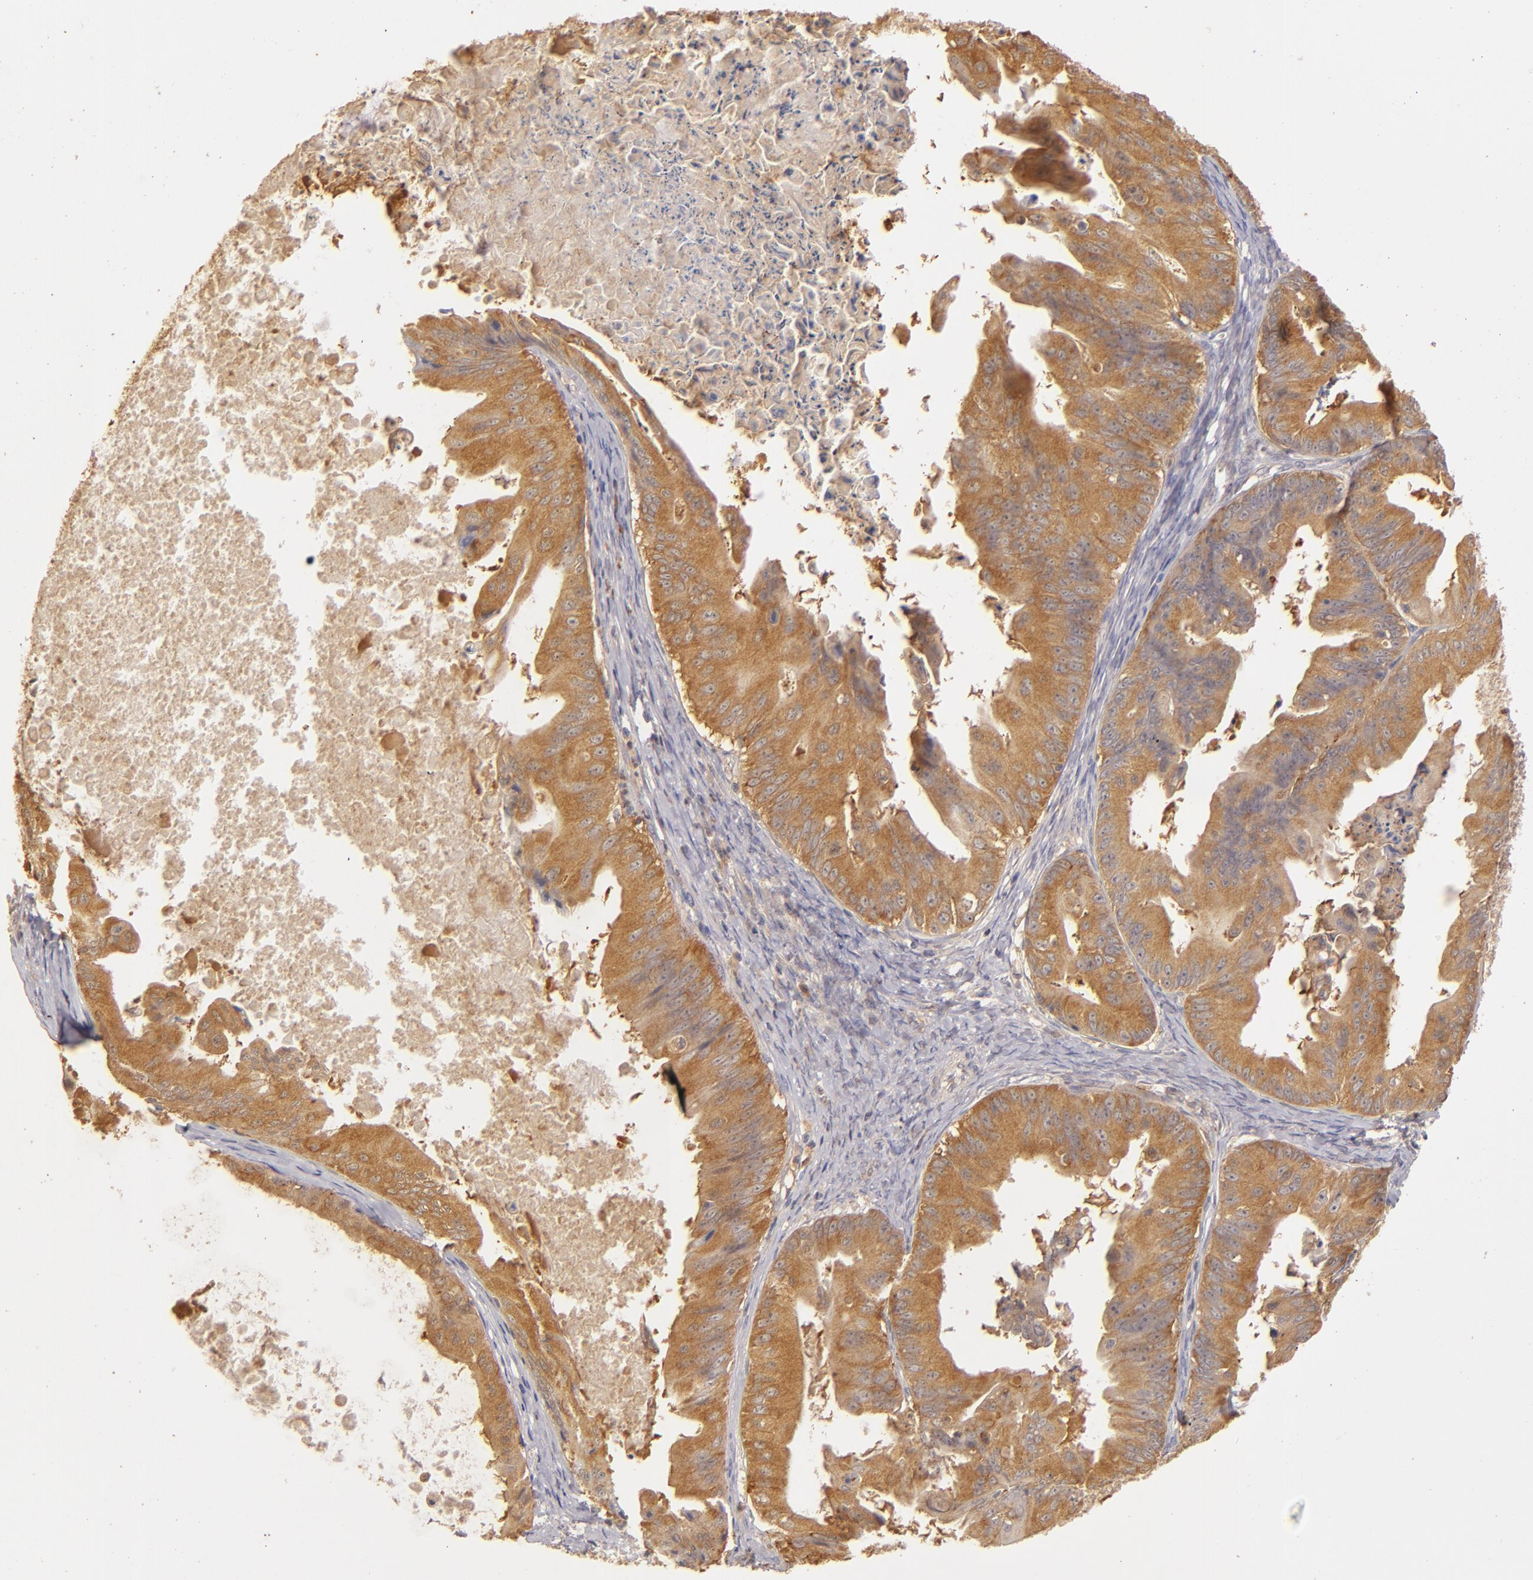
{"staining": {"intensity": "strong", "quantity": ">75%", "location": "cytoplasmic/membranous"}, "tissue": "ovarian cancer", "cell_type": "Tumor cells", "image_type": "cancer", "snomed": [{"axis": "morphology", "description": "Cystadenocarcinoma, mucinous, NOS"}, {"axis": "topography", "description": "Ovary"}], "caption": "Protein expression analysis of human mucinous cystadenocarcinoma (ovarian) reveals strong cytoplasmic/membranous staining in about >75% of tumor cells. (DAB = brown stain, brightfield microscopy at high magnification).", "gene": "PRKCD", "patient": {"sex": "female", "age": 37}}